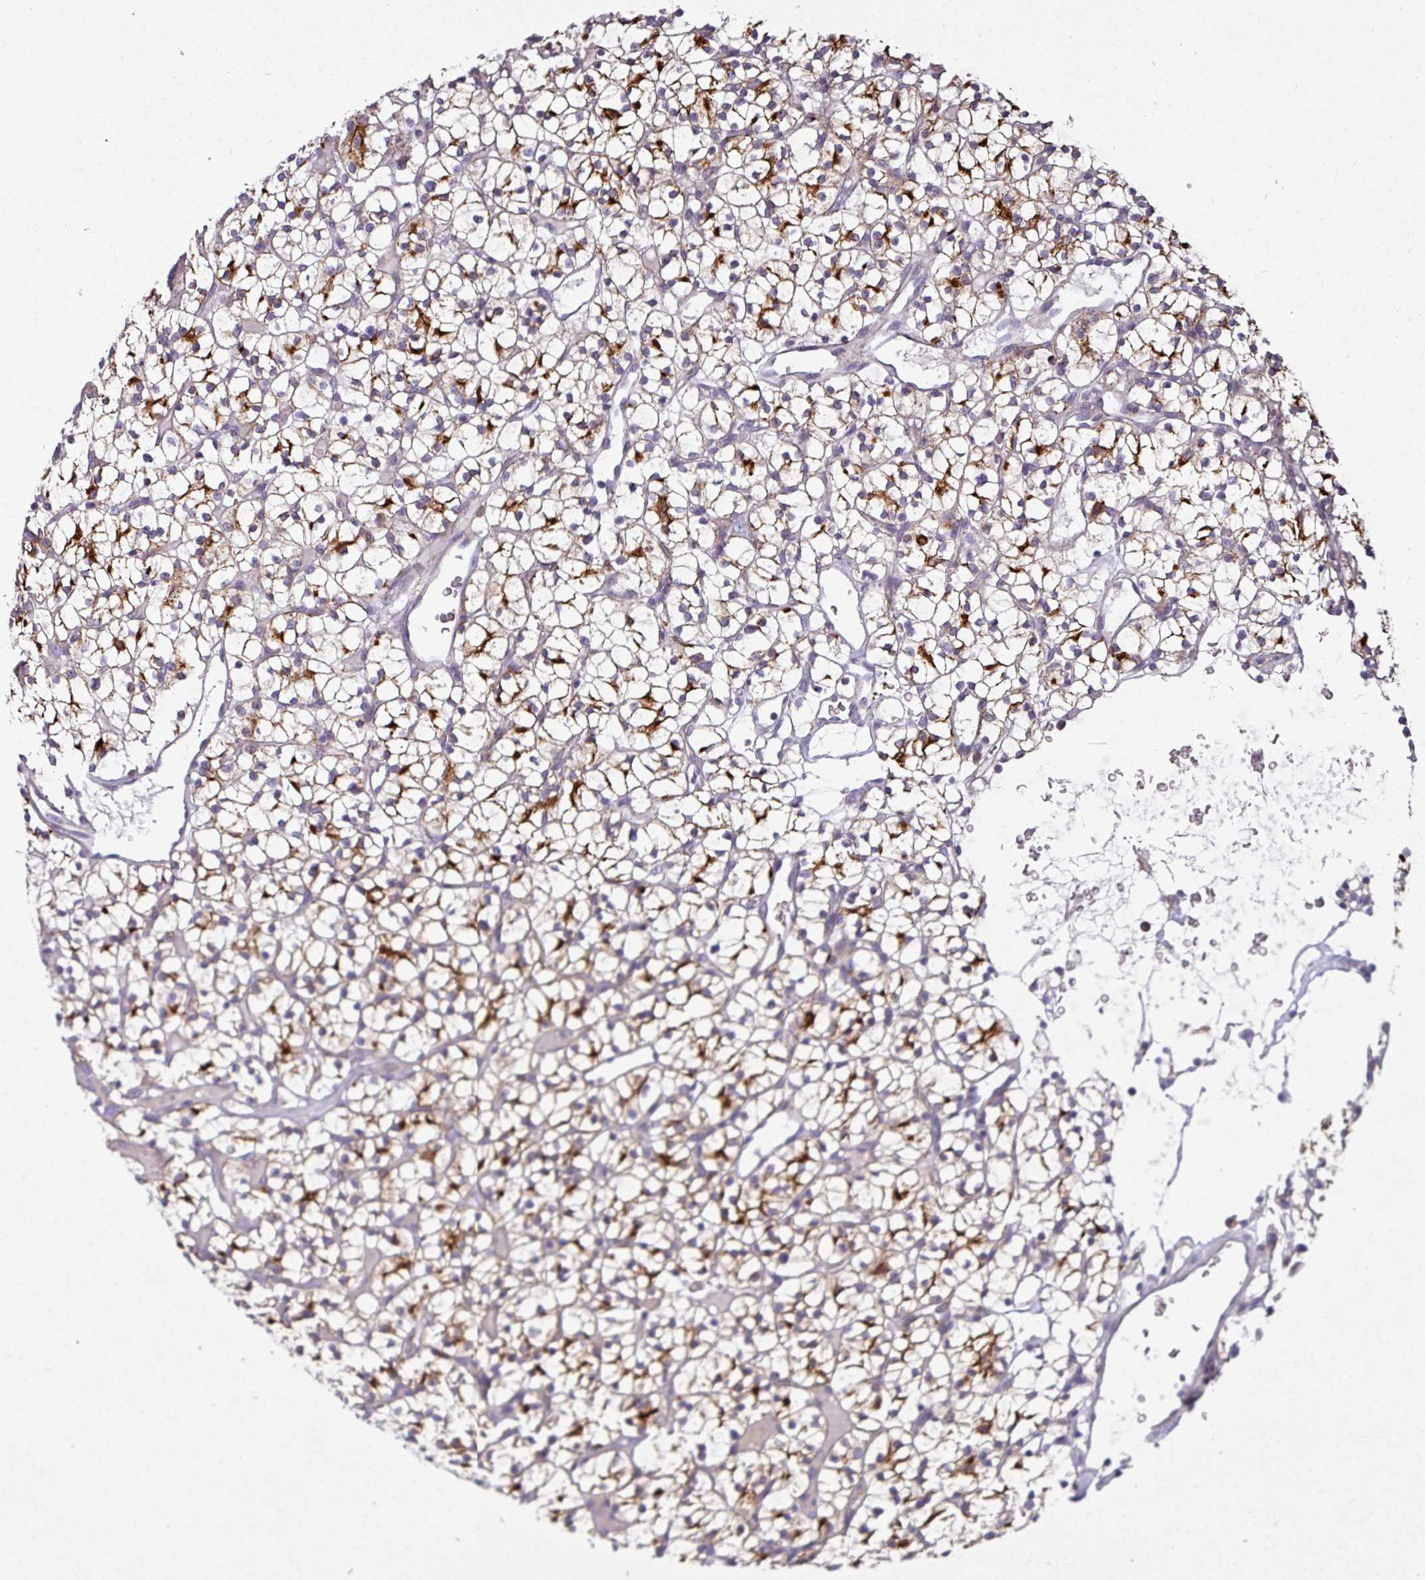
{"staining": {"intensity": "moderate", "quantity": ">75%", "location": "cytoplasmic/membranous"}, "tissue": "renal cancer", "cell_type": "Tumor cells", "image_type": "cancer", "snomed": [{"axis": "morphology", "description": "Adenocarcinoma, NOS"}, {"axis": "topography", "description": "Kidney"}], "caption": "Immunohistochemical staining of human adenocarcinoma (renal) displays medium levels of moderate cytoplasmic/membranous protein expression in approximately >75% of tumor cells.", "gene": "TRAPPC1", "patient": {"sex": "female", "age": 64}}